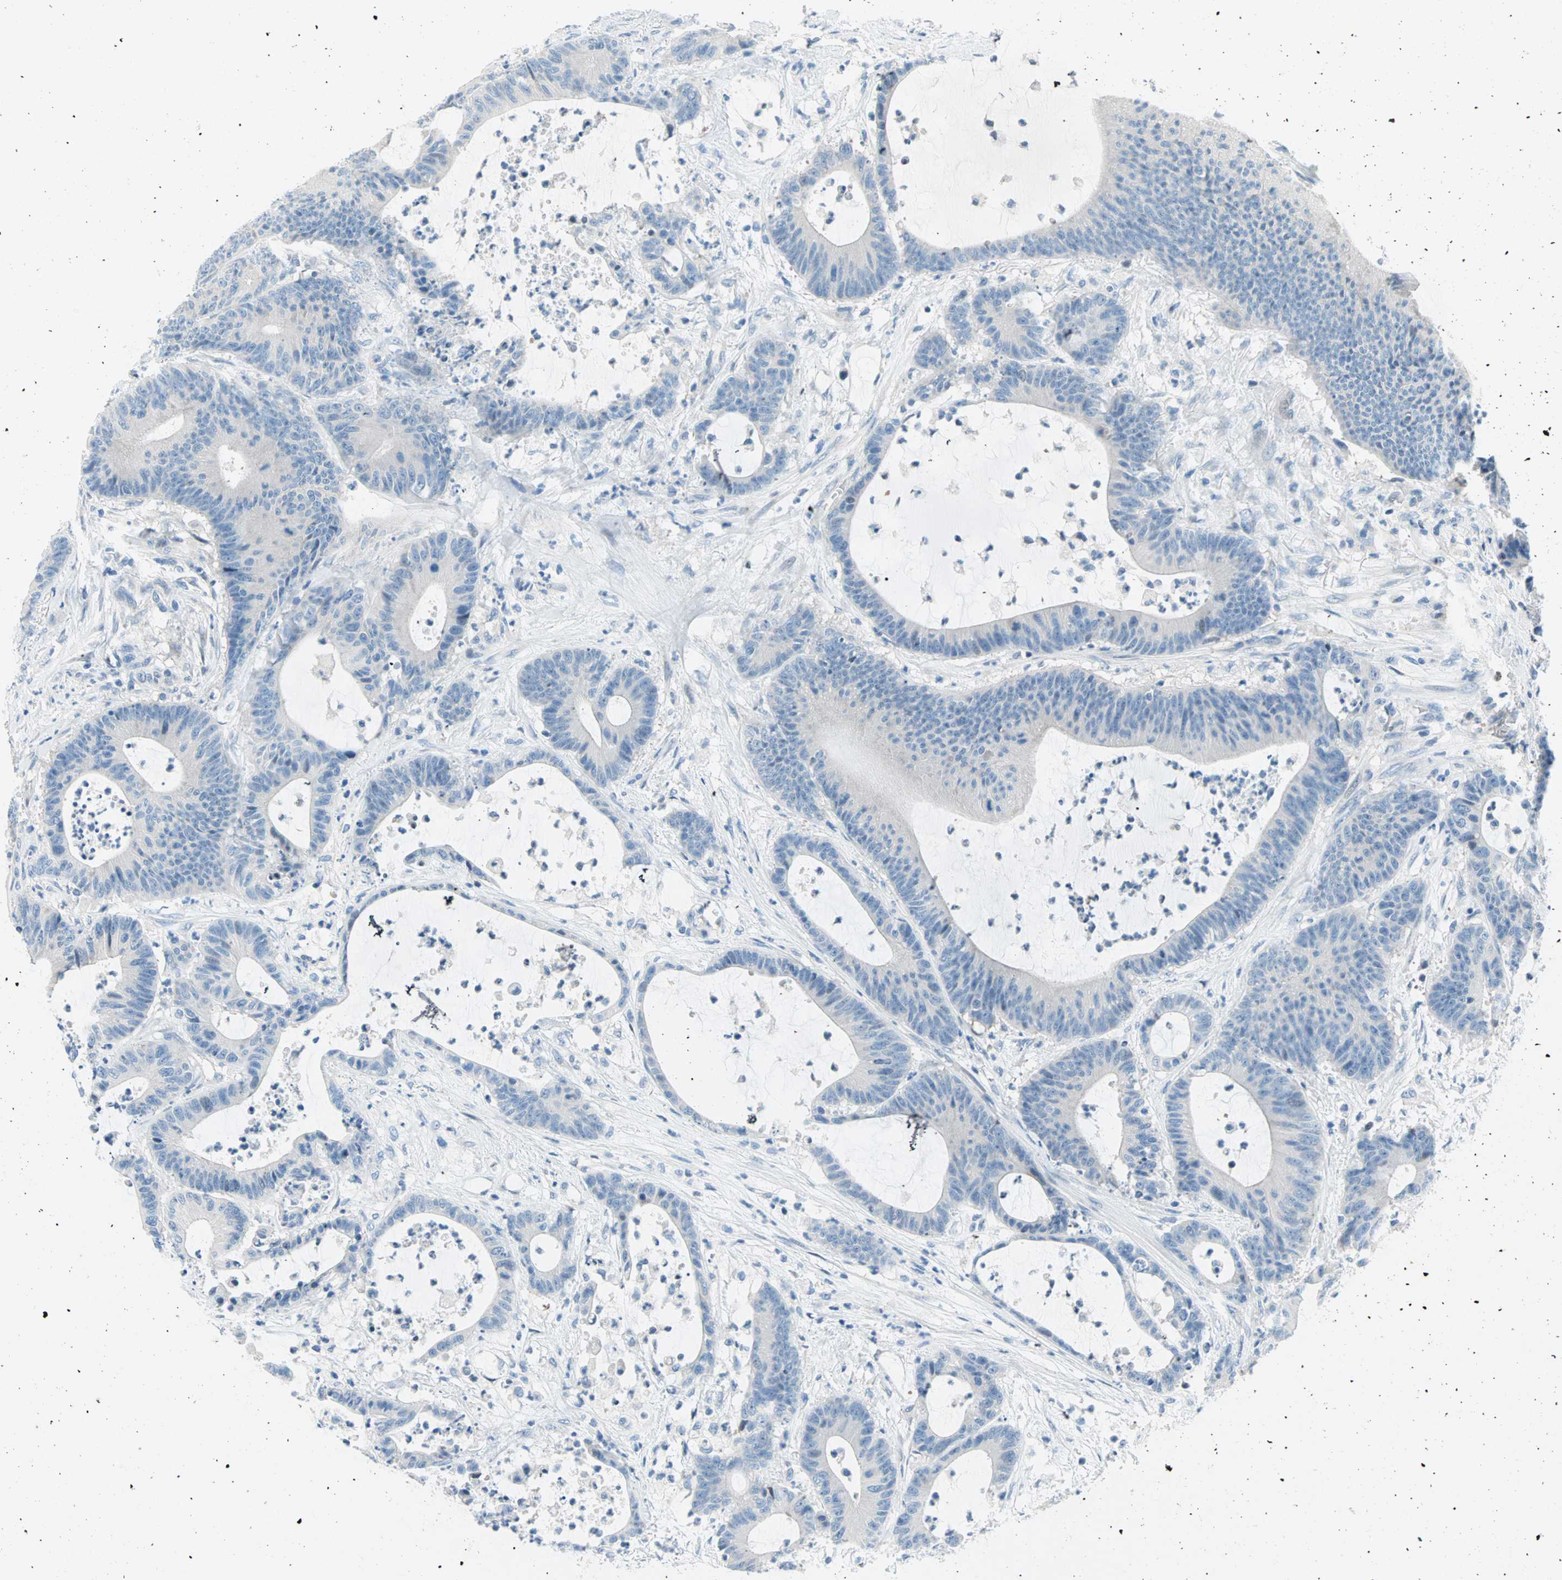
{"staining": {"intensity": "negative", "quantity": "none", "location": "none"}, "tissue": "colorectal cancer", "cell_type": "Tumor cells", "image_type": "cancer", "snomed": [{"axis": "morphology", "description": "Adenocarcinoma, NOS"}, {"axis": "topography", "description": "Colon"}], "caption": "Immunohistochemical staining of human adenocarcinoma (colorectal) demonstrates no significant expression in tumor cells. (DAB (3,3'-diaminobenzidine) immunohistochemistry (IHC), high magnification).", "gene": "TMEM163", "patient": {"sex": "female", "age": 84}}